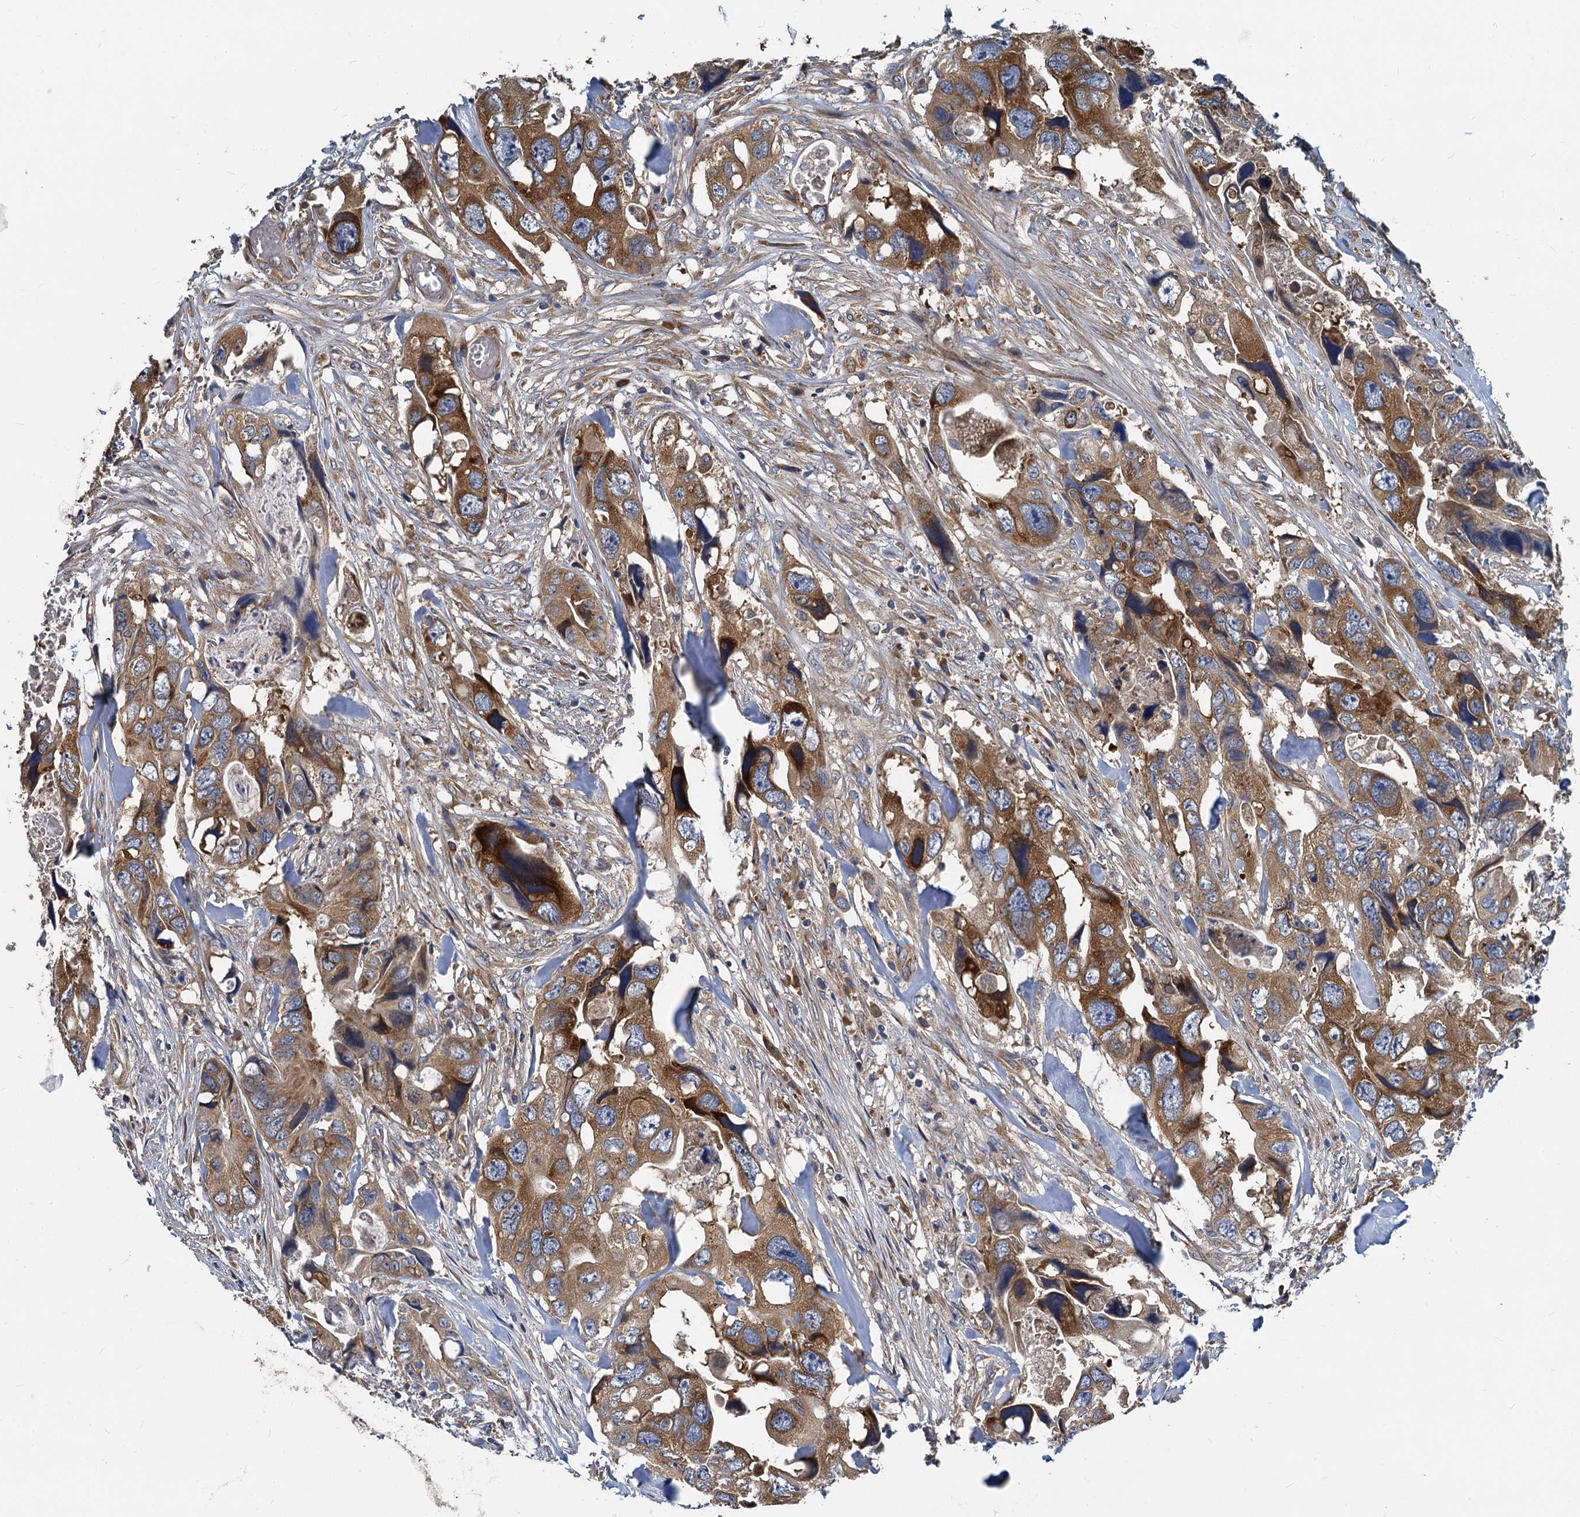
{"staining": {"intensity": "moderate", "quantity": ">75%", "location": "cytoplasmic/membranous"}, "tissue": "colorectal cancer", "cell_type": "Tumor cells", "image_type": "cancer", "snomed": [{"axis": "morphology", "description": "Adenocarcinoma, NOS"}, {"axis": "topography", "description": "Rectum"}], "caption": "Colorectal cancer (adenocarcinoma) stained with DAB (3,3'-diaminobenzidine) immunohistochemistry (IHC) demonstrates medium levels of moderate cytoplasmic/membranous expression in approximately >75% of tumor cells. (DAB IHC, brown staining for protein, blue staining for nuclei).", "gene": "EIF2B2", "patient": {"sex": "male", "age": 57}}